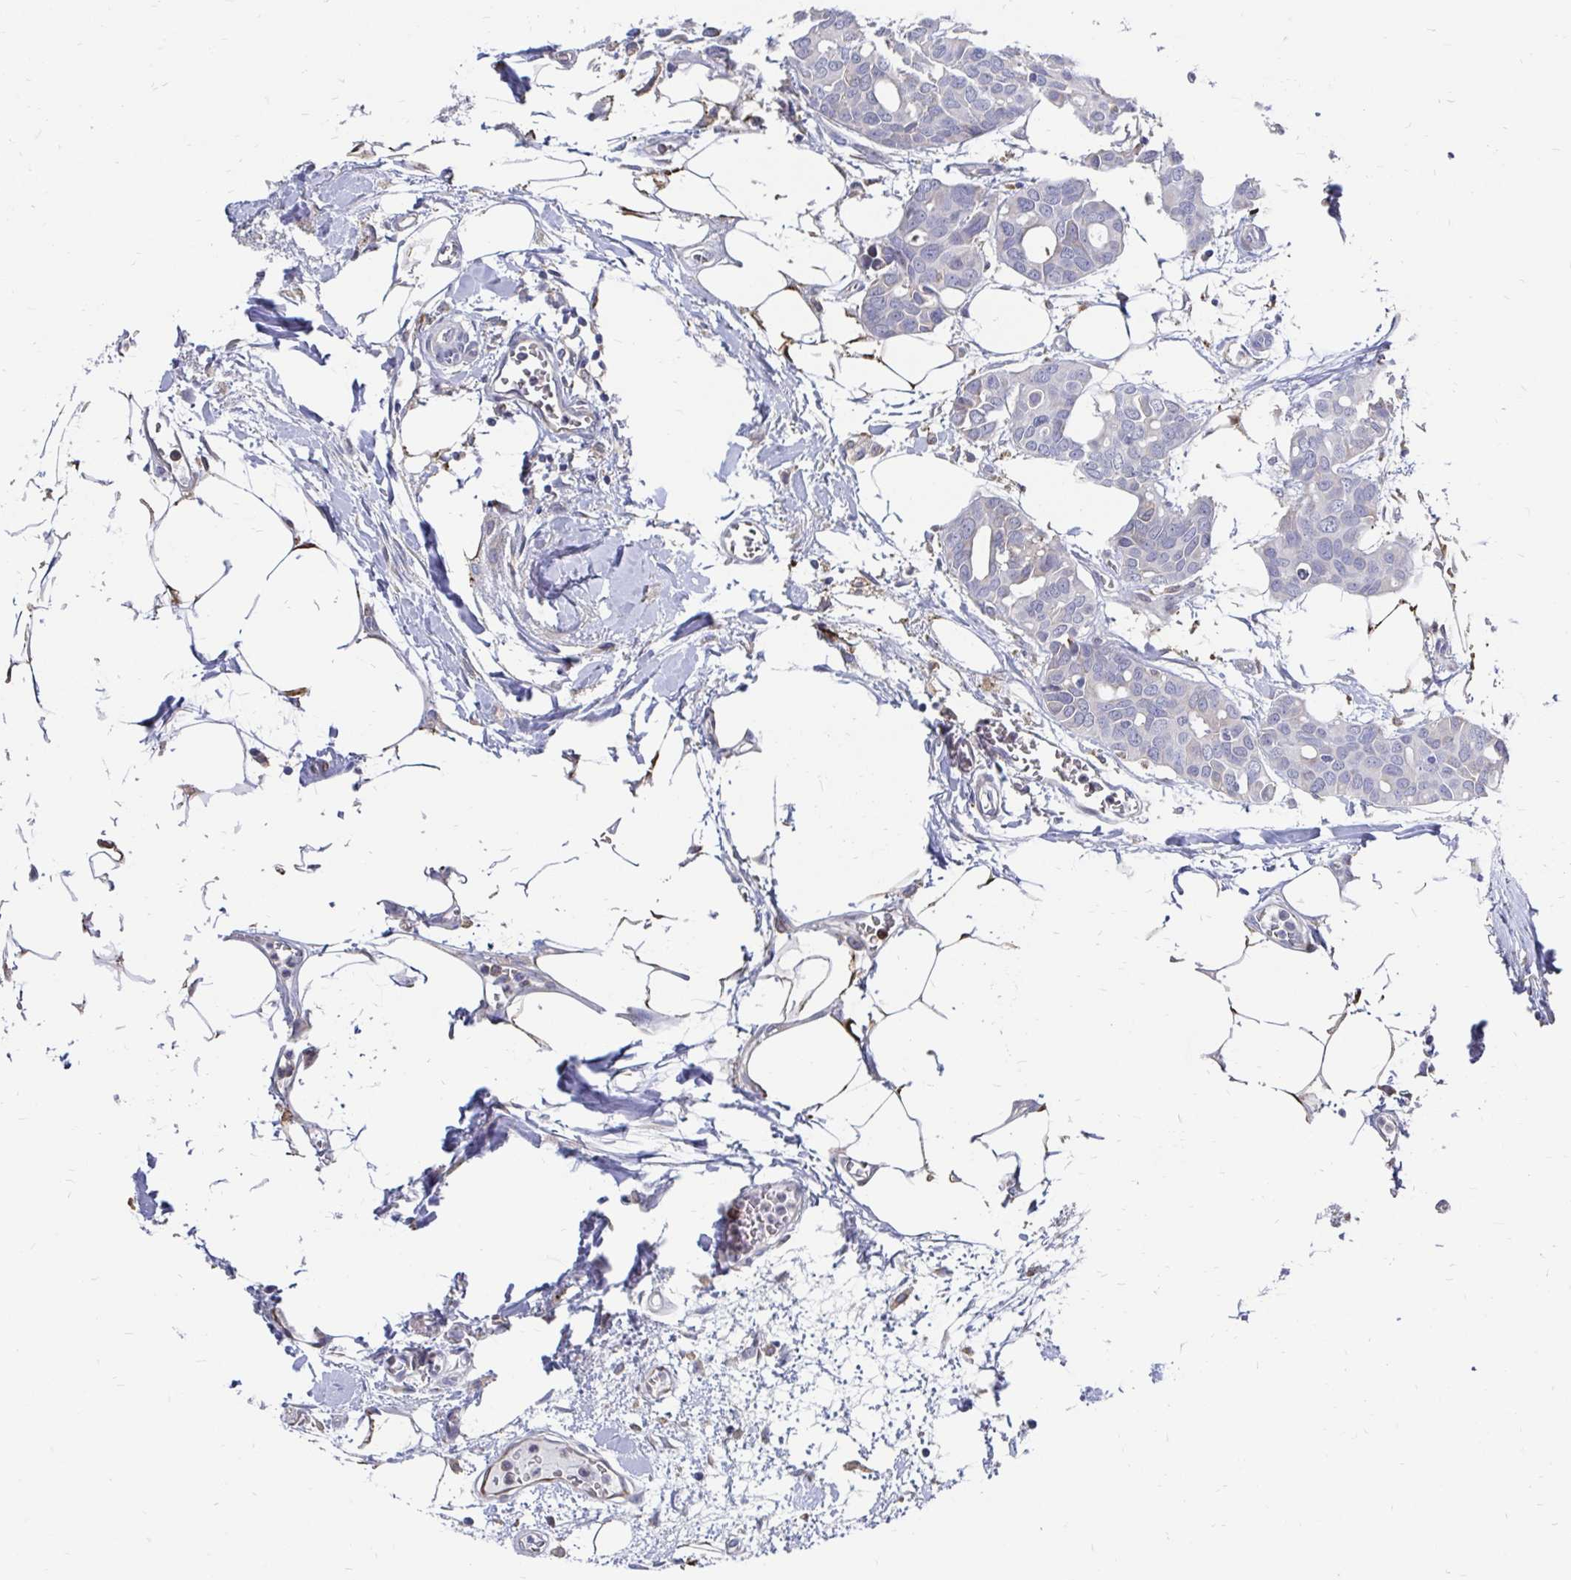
{"staining": {"intensity": "negative", "quantity": "none", "location": "none"}, "tissue": "breast cancer", "cell_type": "Tumor cells", "image_type": "cancer", "snomed": [{"axis": "morphology", "description": "Duct carcinoma"}, {"axis": "topography", "description": "Breast"}], "caption": "There is no significant expression in tumor cells of breast cancer (infiltrating ductal carcinoma).", "gene": "CDKL1", "patient": {"sex": "female", "age": 54}}